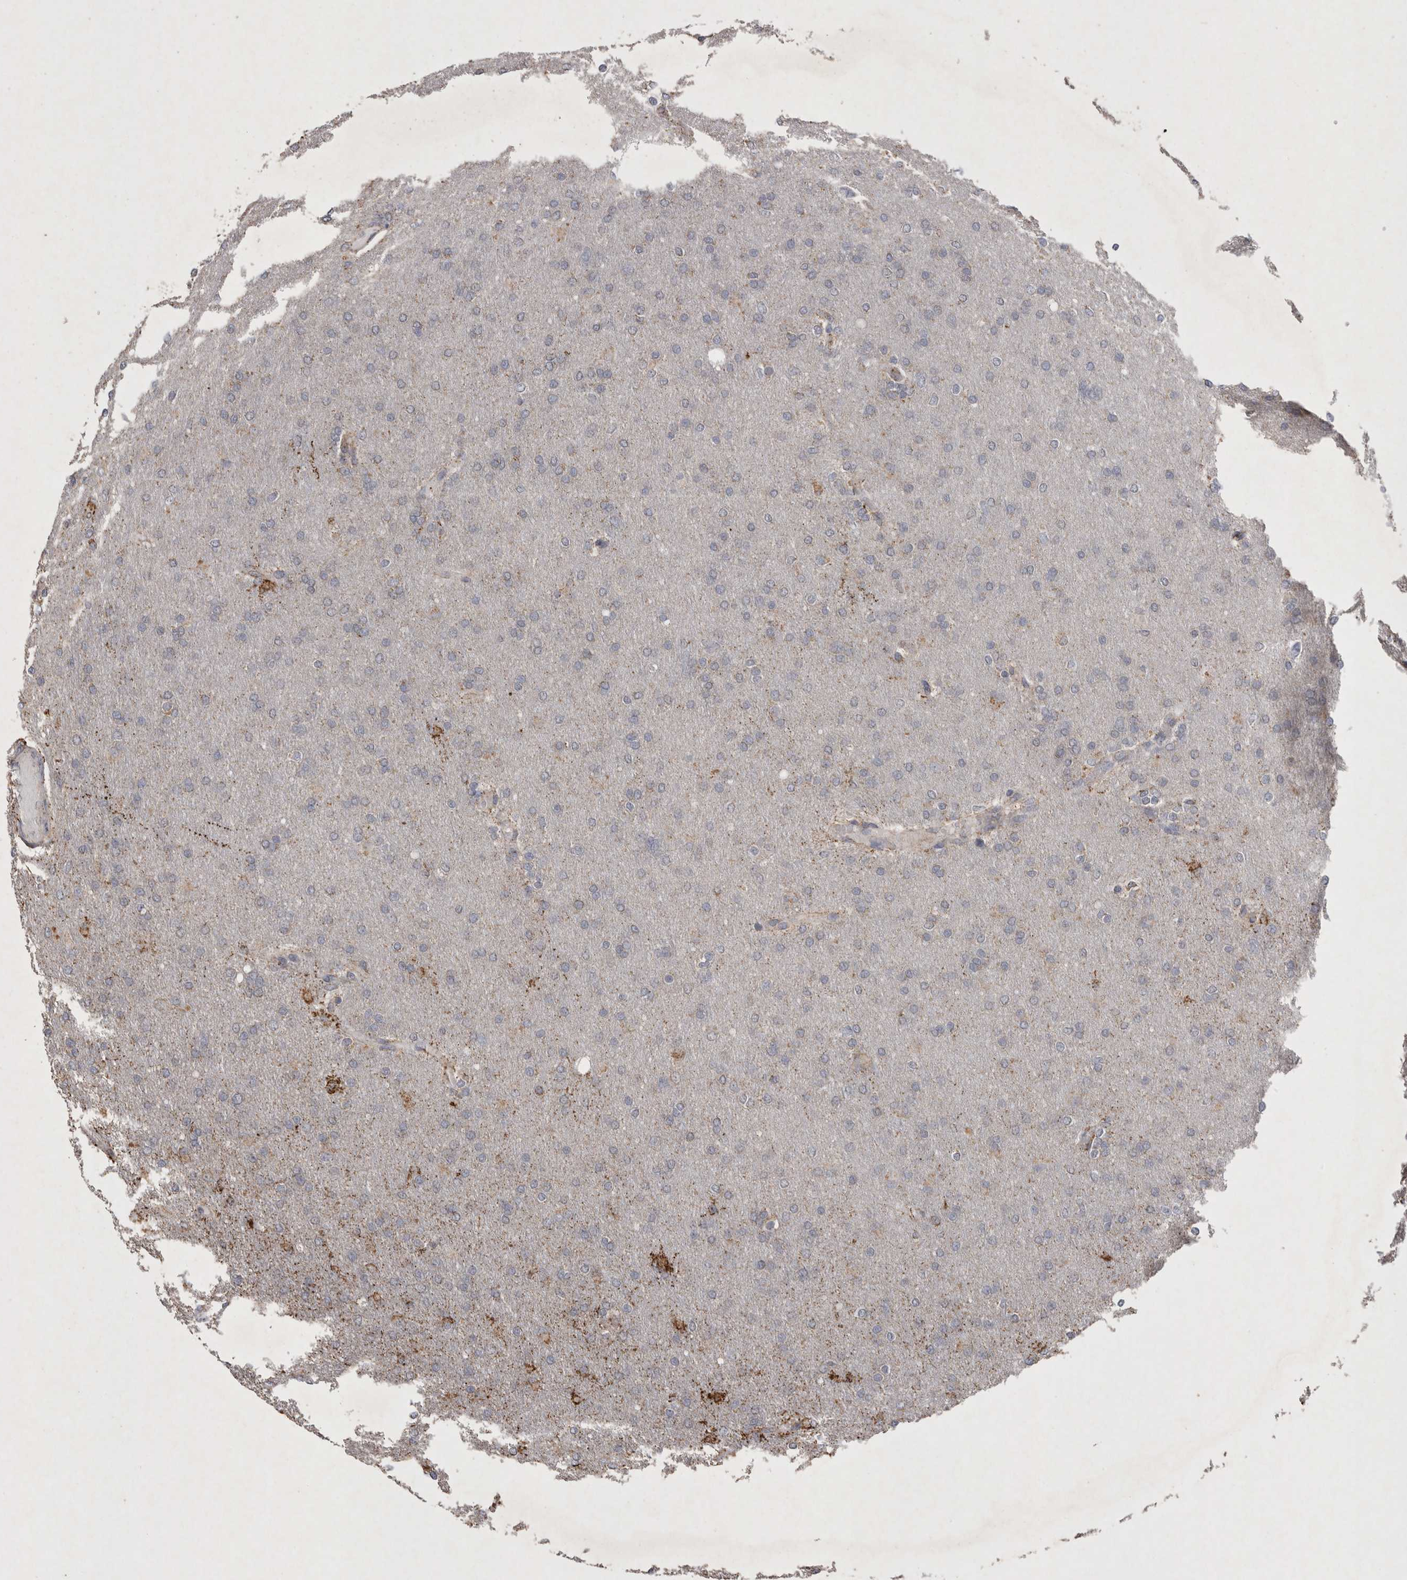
{"staining": {"intensity": "moderate", "quantity": "<25%", "location": "cytoplasmic/membranous"}, "tissue": "glioma", "cell_type": "Tumor cells", "image_type": "cancer", "snomed": [{"axis": "morphology", "description": "Glioma, malignant, High grade"}, {"axis": "topography", "description": "Cerebral cortex"}], "caption": "Malignant high-grade glioma stained with a brown dye reveals moderate cytoplasmic/membranous positive expression in approximately <25% of tumor cells.", "gene": "DKK3", "patient": {"sex": "female", "age": 36}}